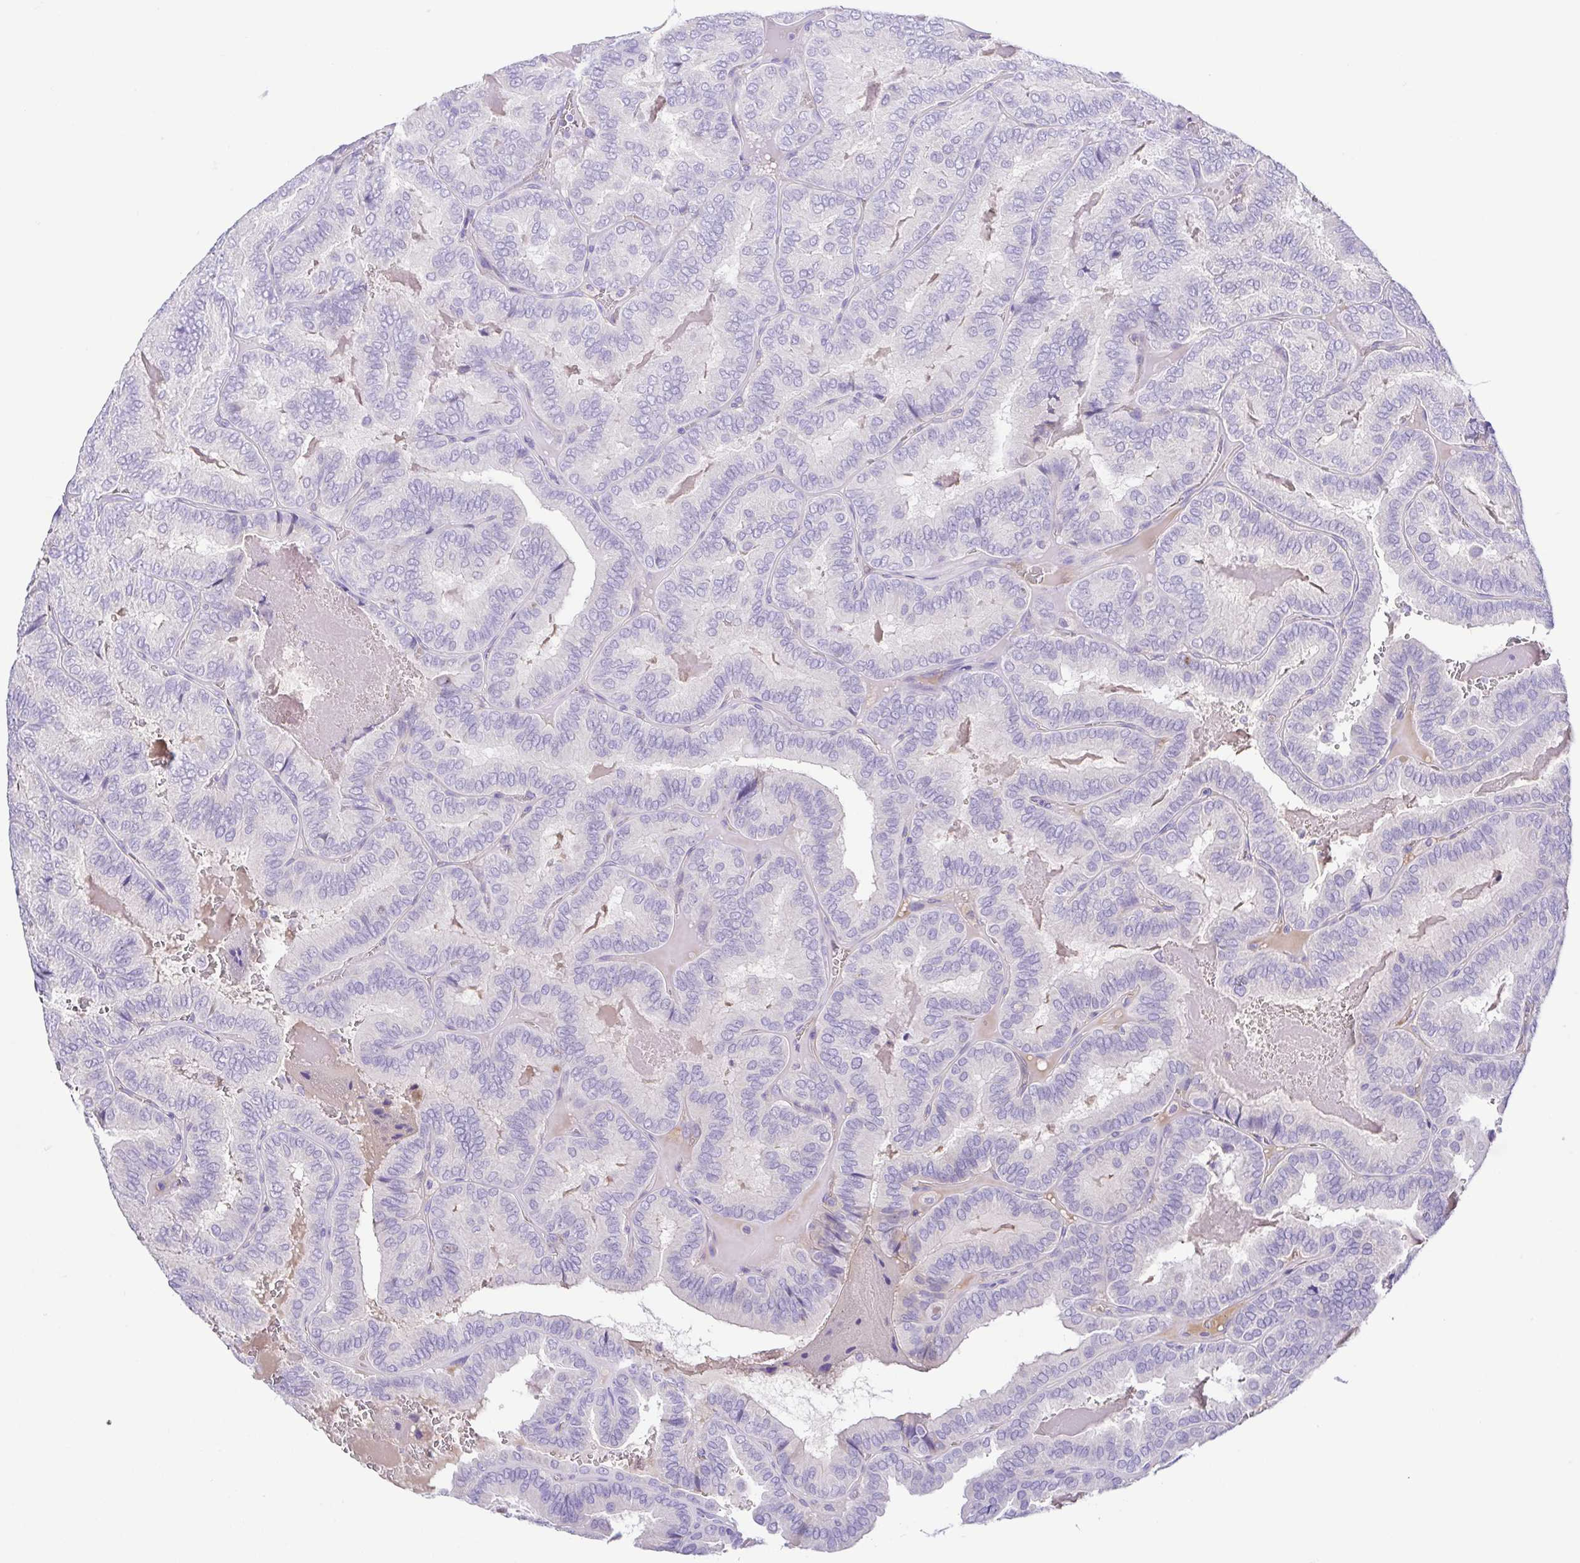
{"staining": {"intensity": "negative", "quantity": "none", "location": "none"}, "tissue": "thyroid cancer", "cell_type": "Tumor cells", "image_type": "cancer", "snomed": [{"axis": "morphology", "description": "Papillary adenocarcinoma, NOS"}, {"axis": "topography", "description": "Thyroid gland"}], "caption": "Immunohistochemical staining of human thyroid papillary adenocarcinoma exhibits no significant expression in tumor cells.", "gene": "A1BG", "patient": {"sex": "female", "age": 75}}